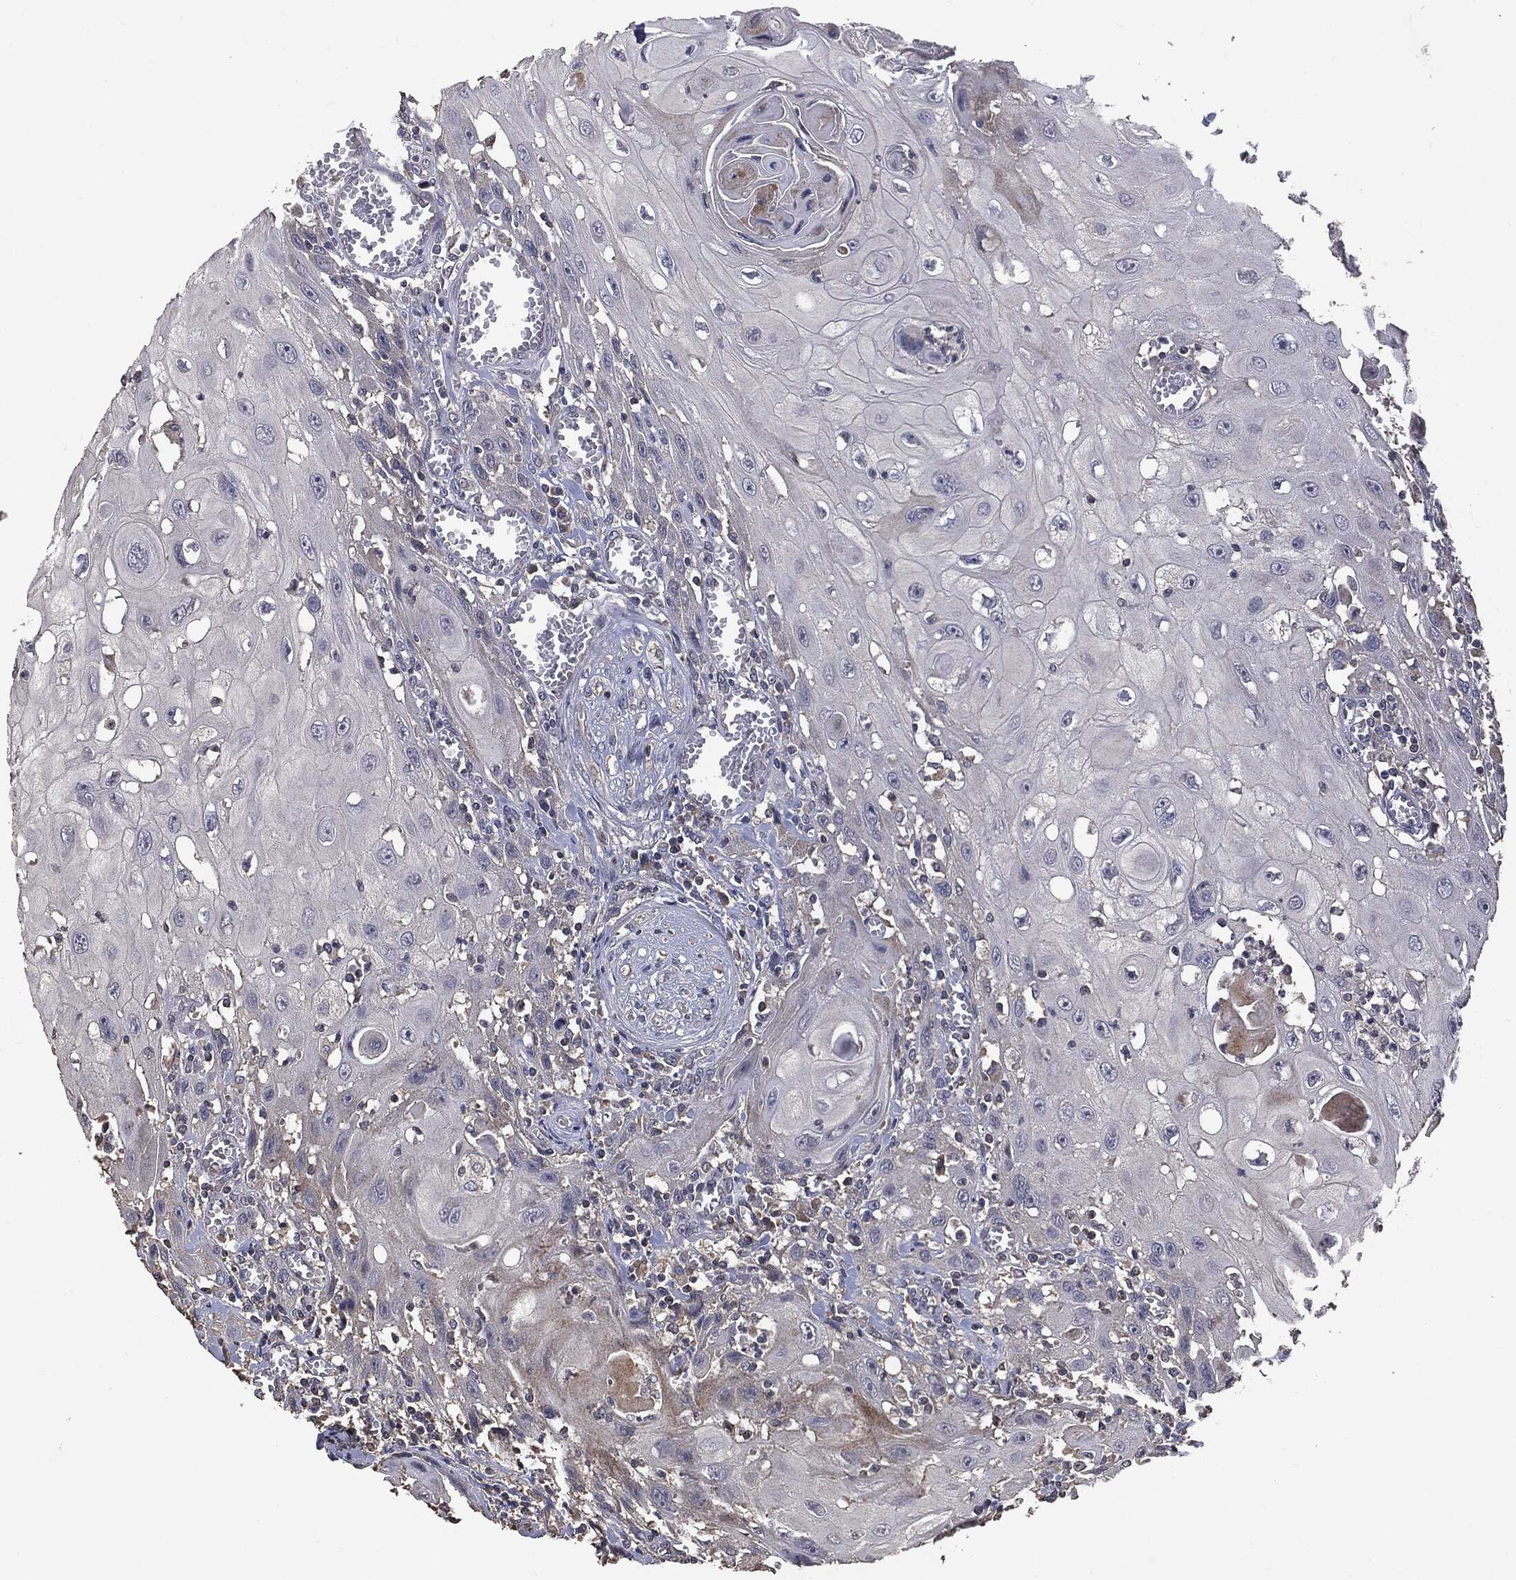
{"staining": {"intensity": "negative", "quantity": "none", "location": "none"}, "tissue": "head and neck cancer", "cell_type": "Tumor cells", "image_type": "cancer", "snomed": [{"axis": "morphology", "description": "Normal tissue, NOS"}, {"axis": "morphology", "description": "Squamous cell carcinoma, NOS"}, {"axis": "topography", "description": "Oral tissue"}, {"axis": "topography", "description": "Head-Neck"}], "caption": "High power microscopy micrograph of an IHC image of head and neck squamous cell carcinoma, revealing no significant positivity in tumor cells.", "gene": "MTOR", "patient": {"sex": "male", "age": 71}}